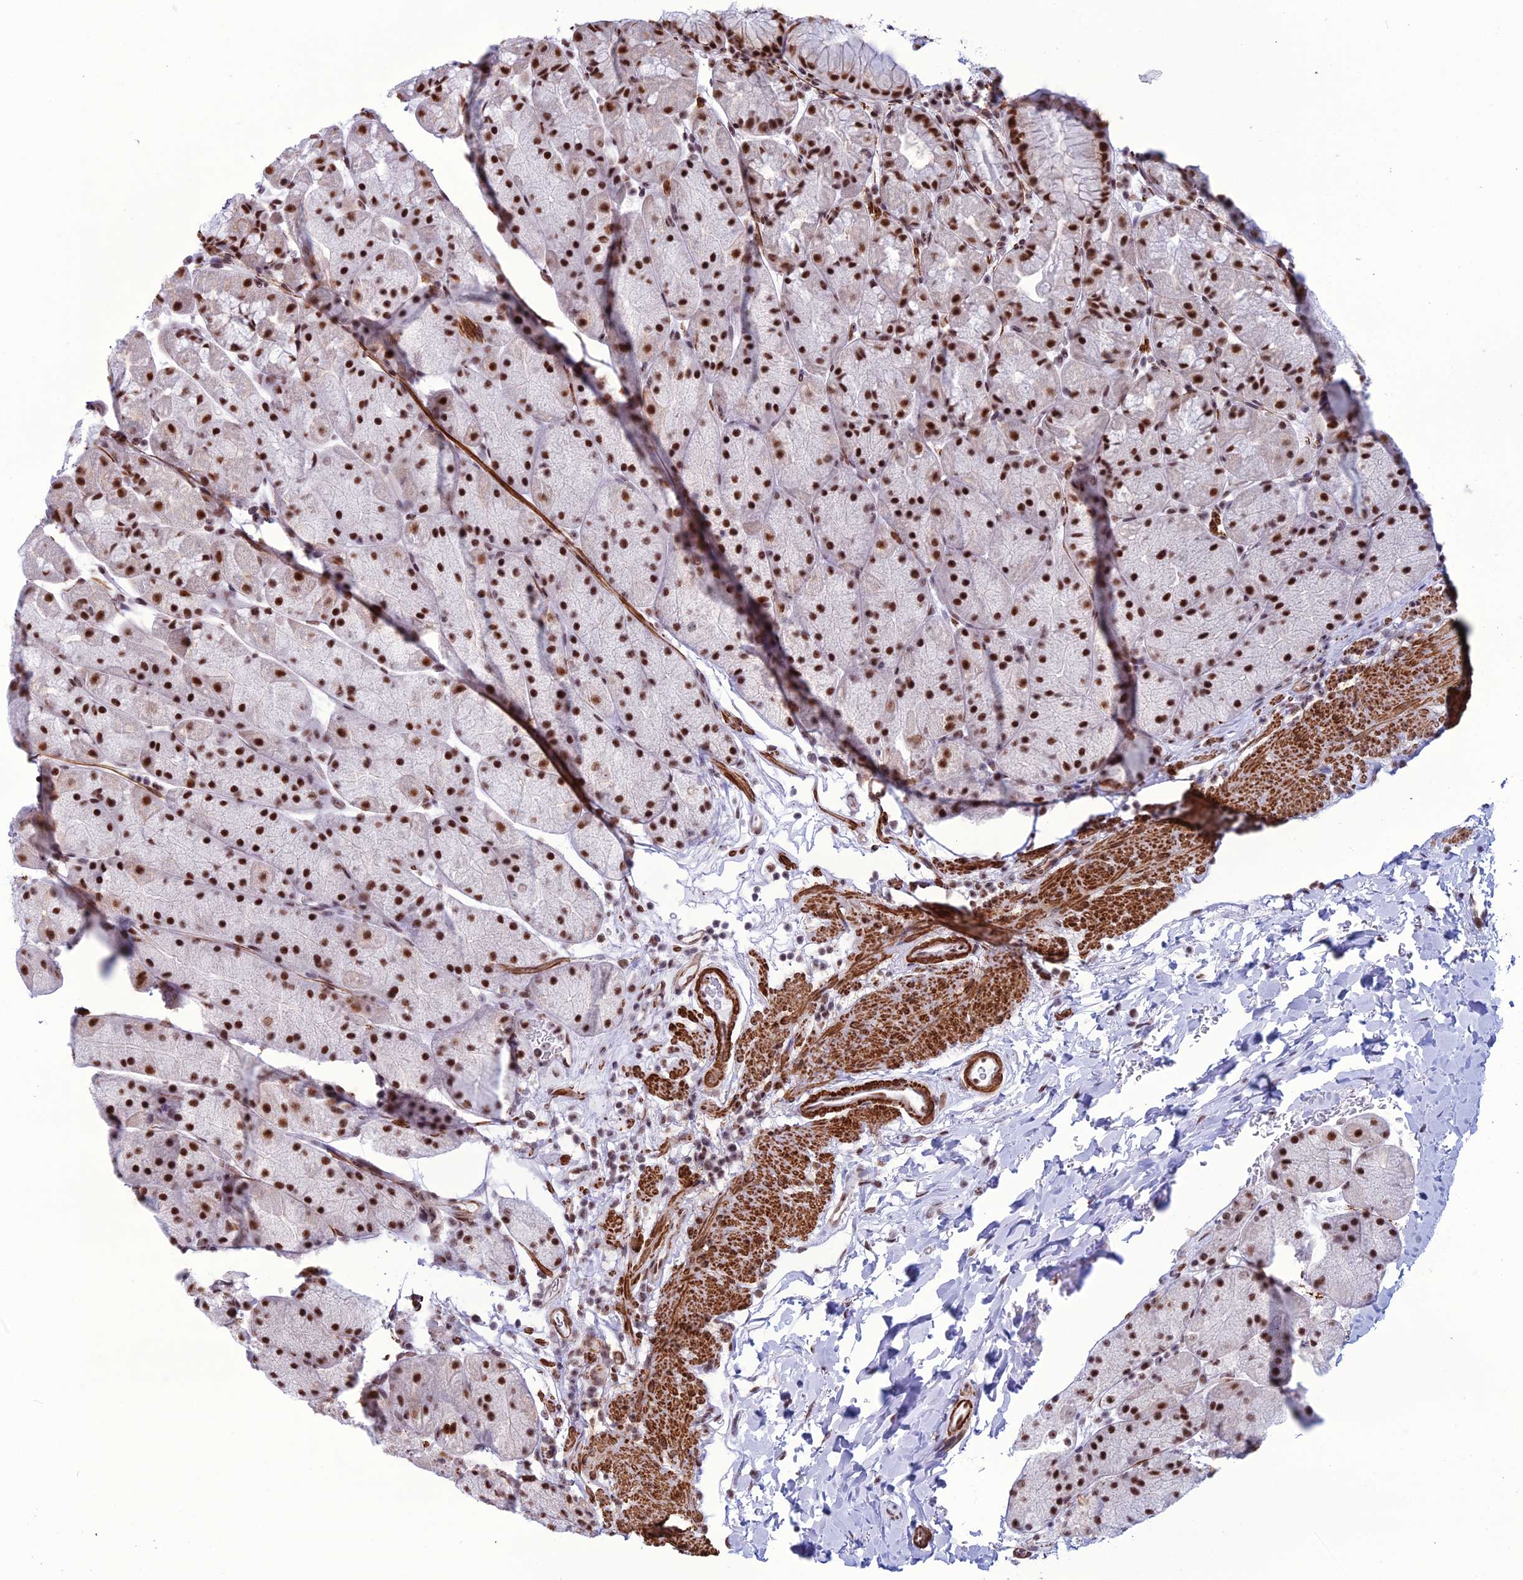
{"staining": {"intensity": "strong", "quantity": ">75%", "location": "nuclear"}, "tissue": "stomach", "cell_type": "Glandular cells", "image_type": "normal", "snomed": [{"axis": "morphology", "description": "Normal tissue, NOS"}, {"axis": "topography", "description": "Stomach, upper"}, {"axis": "topography", "description": "Stomach, lower"}], "caption": "A photomicrograph of stomach stained for a protein shows strong nuclear brown staining in glandular cells. Nuclei are stained in blue.", "gene": "U2AF1", "patient": {"sex": "male", "age": 67}}